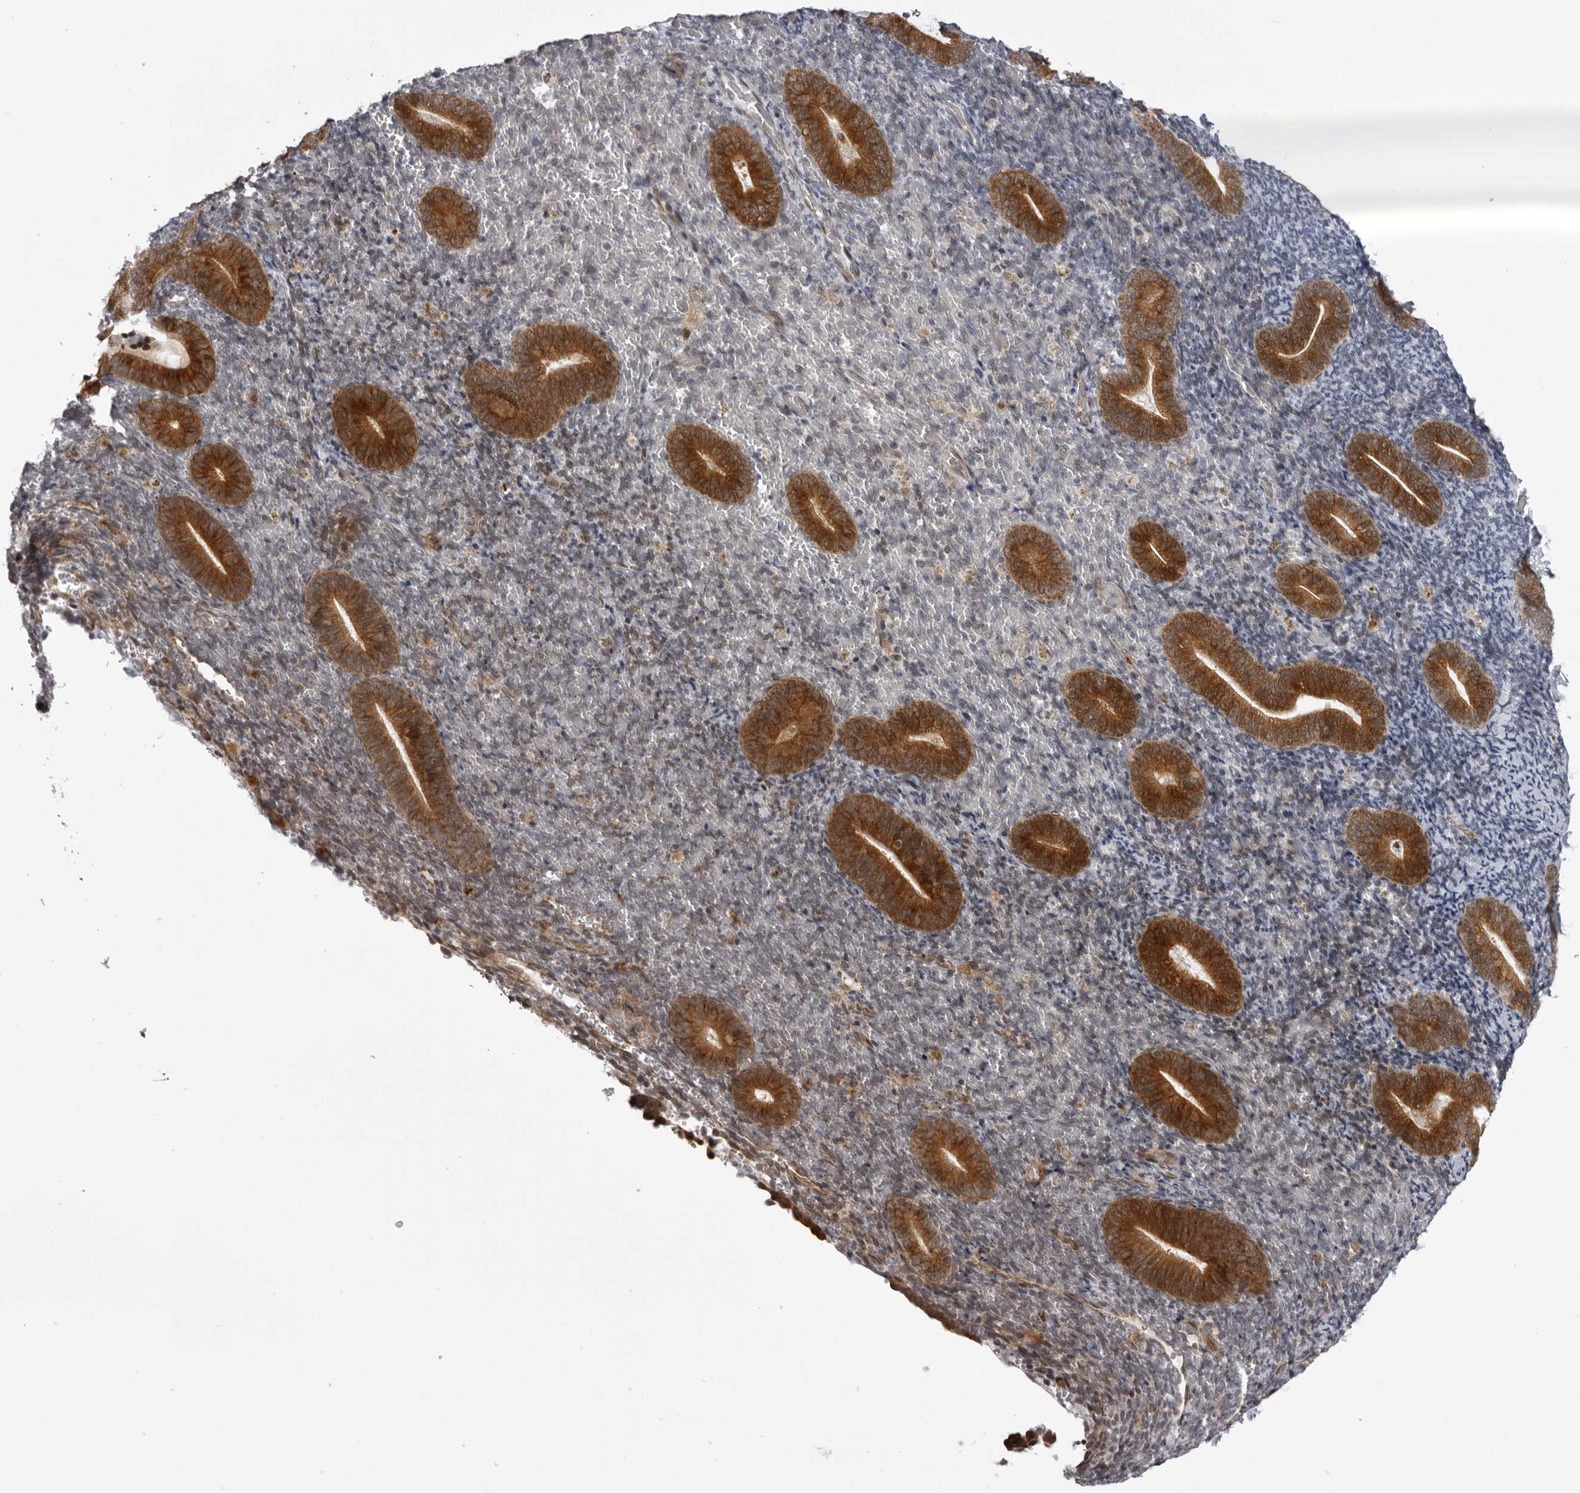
{"staining": {"intensity": "moderate", "quantity": "<25%", "location": "cytoplasmic/membranous"}, "tissue": "endometrium", "cell_type": "Cells in endometrial stroma", "image_type": "normal", "snomed": [{"axis": "morphology", "description": "Normal tissue, NOS"}, {"axis": "topography", "description": "Endometrium"}], "caption": "Unremarkable endometrium exhibits moderate cytoplasmic/membranous positivity in about <25% of cells in endometrial stroma.", "gene": "GCSAML", "patient": {"sex": "female", "age": 51}}